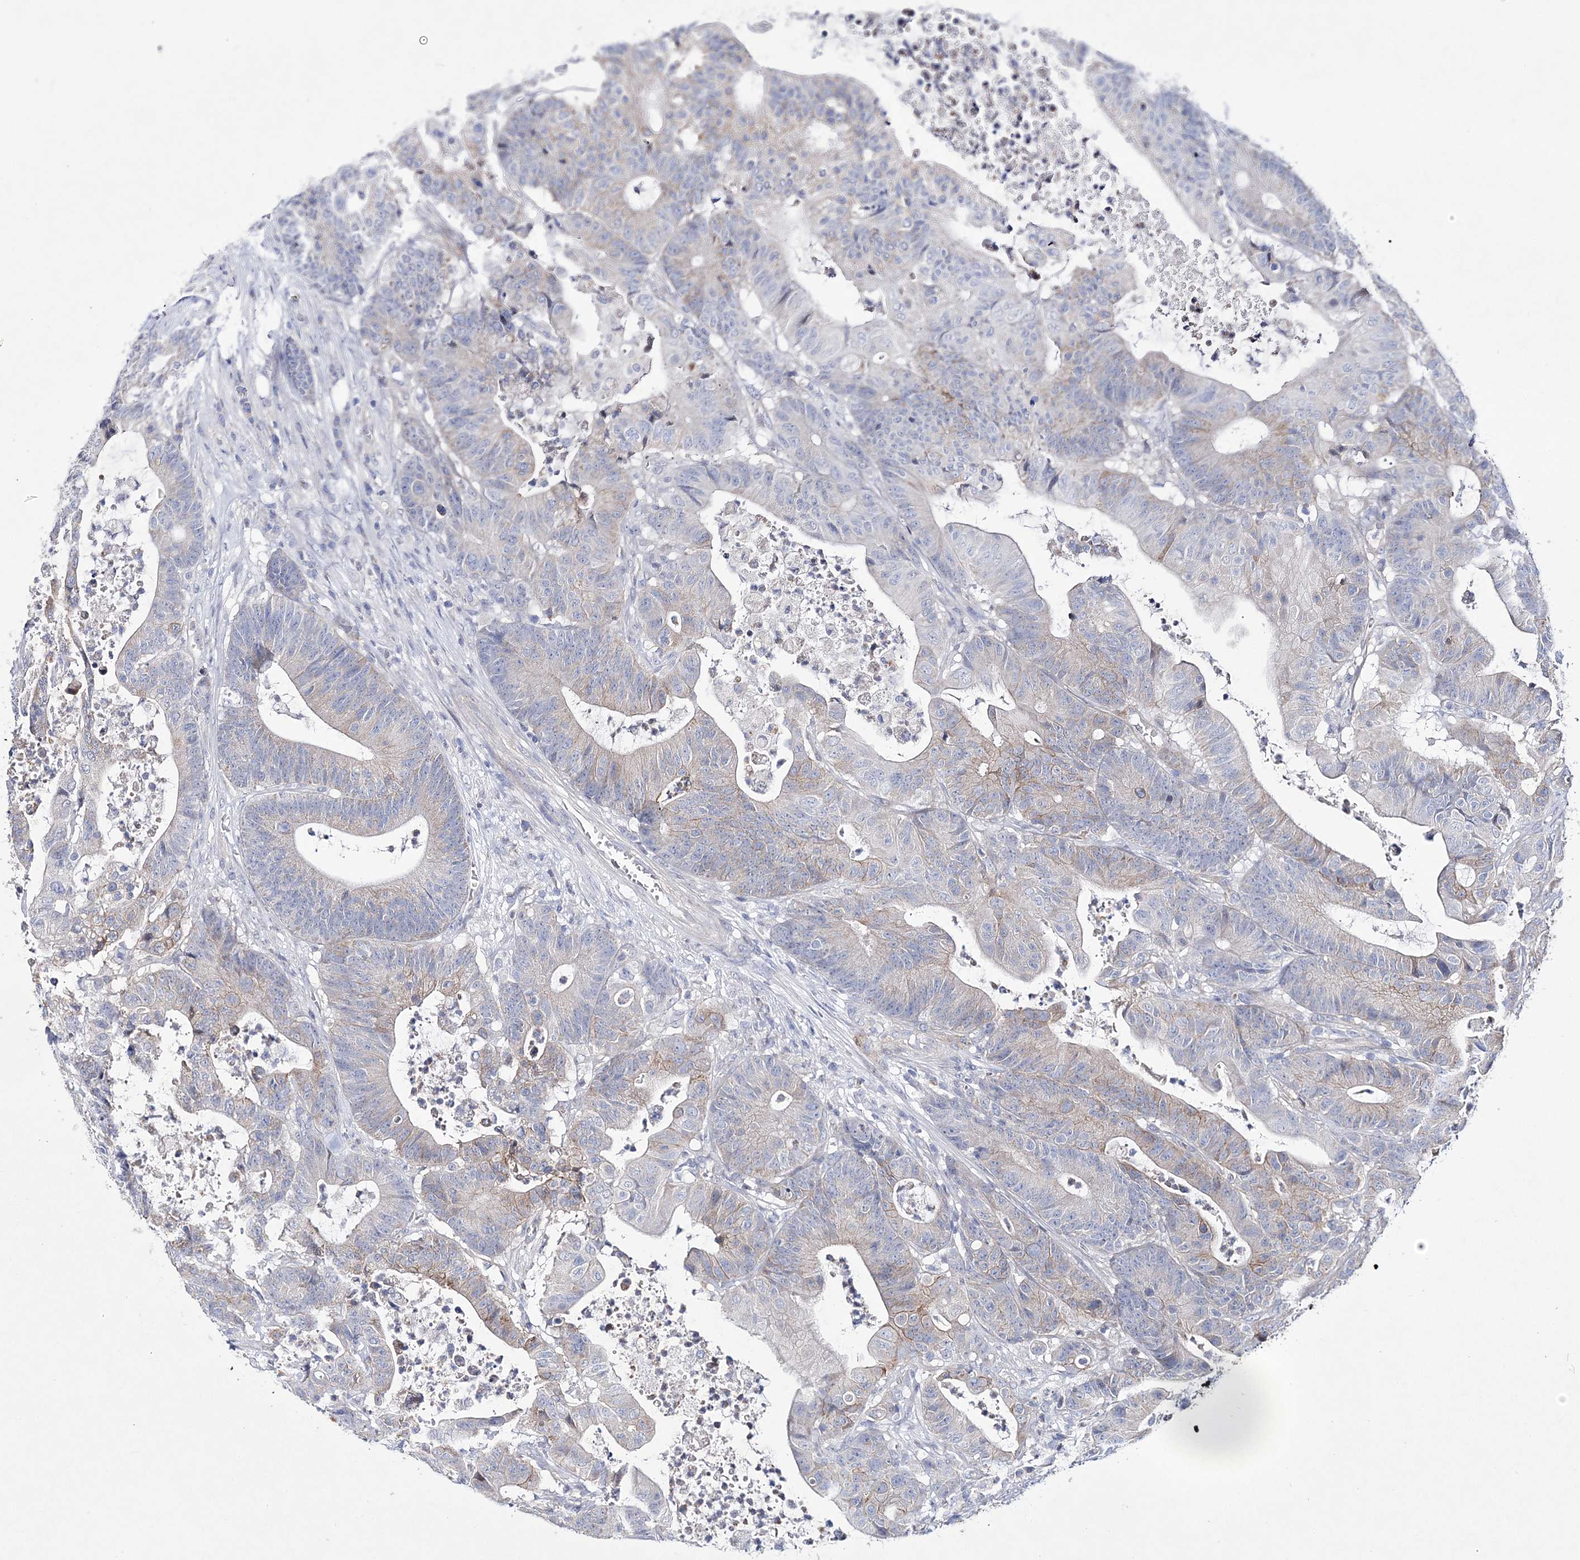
{"staining": {"intensity": "weak", "quantity": "<25%", "location": "cytoplasmic/membranous"}, "tissue": "colorectal cancer", "cell_type": "Tumor cells", "image_type": "cancer", "snomed": [{"axis": "morphology", "description": "Adenocarcinoma, NOS"}, {"axis": "topography", "description": "Colon"}], "caption": "A high-resolution micrograph shows immunohistochemistry staining of colorectal adenocarcinoma, which reveals no significant staining in tumor cells.", "gene": "ANO1", "patient": {"sex": "female", "age": 84}}